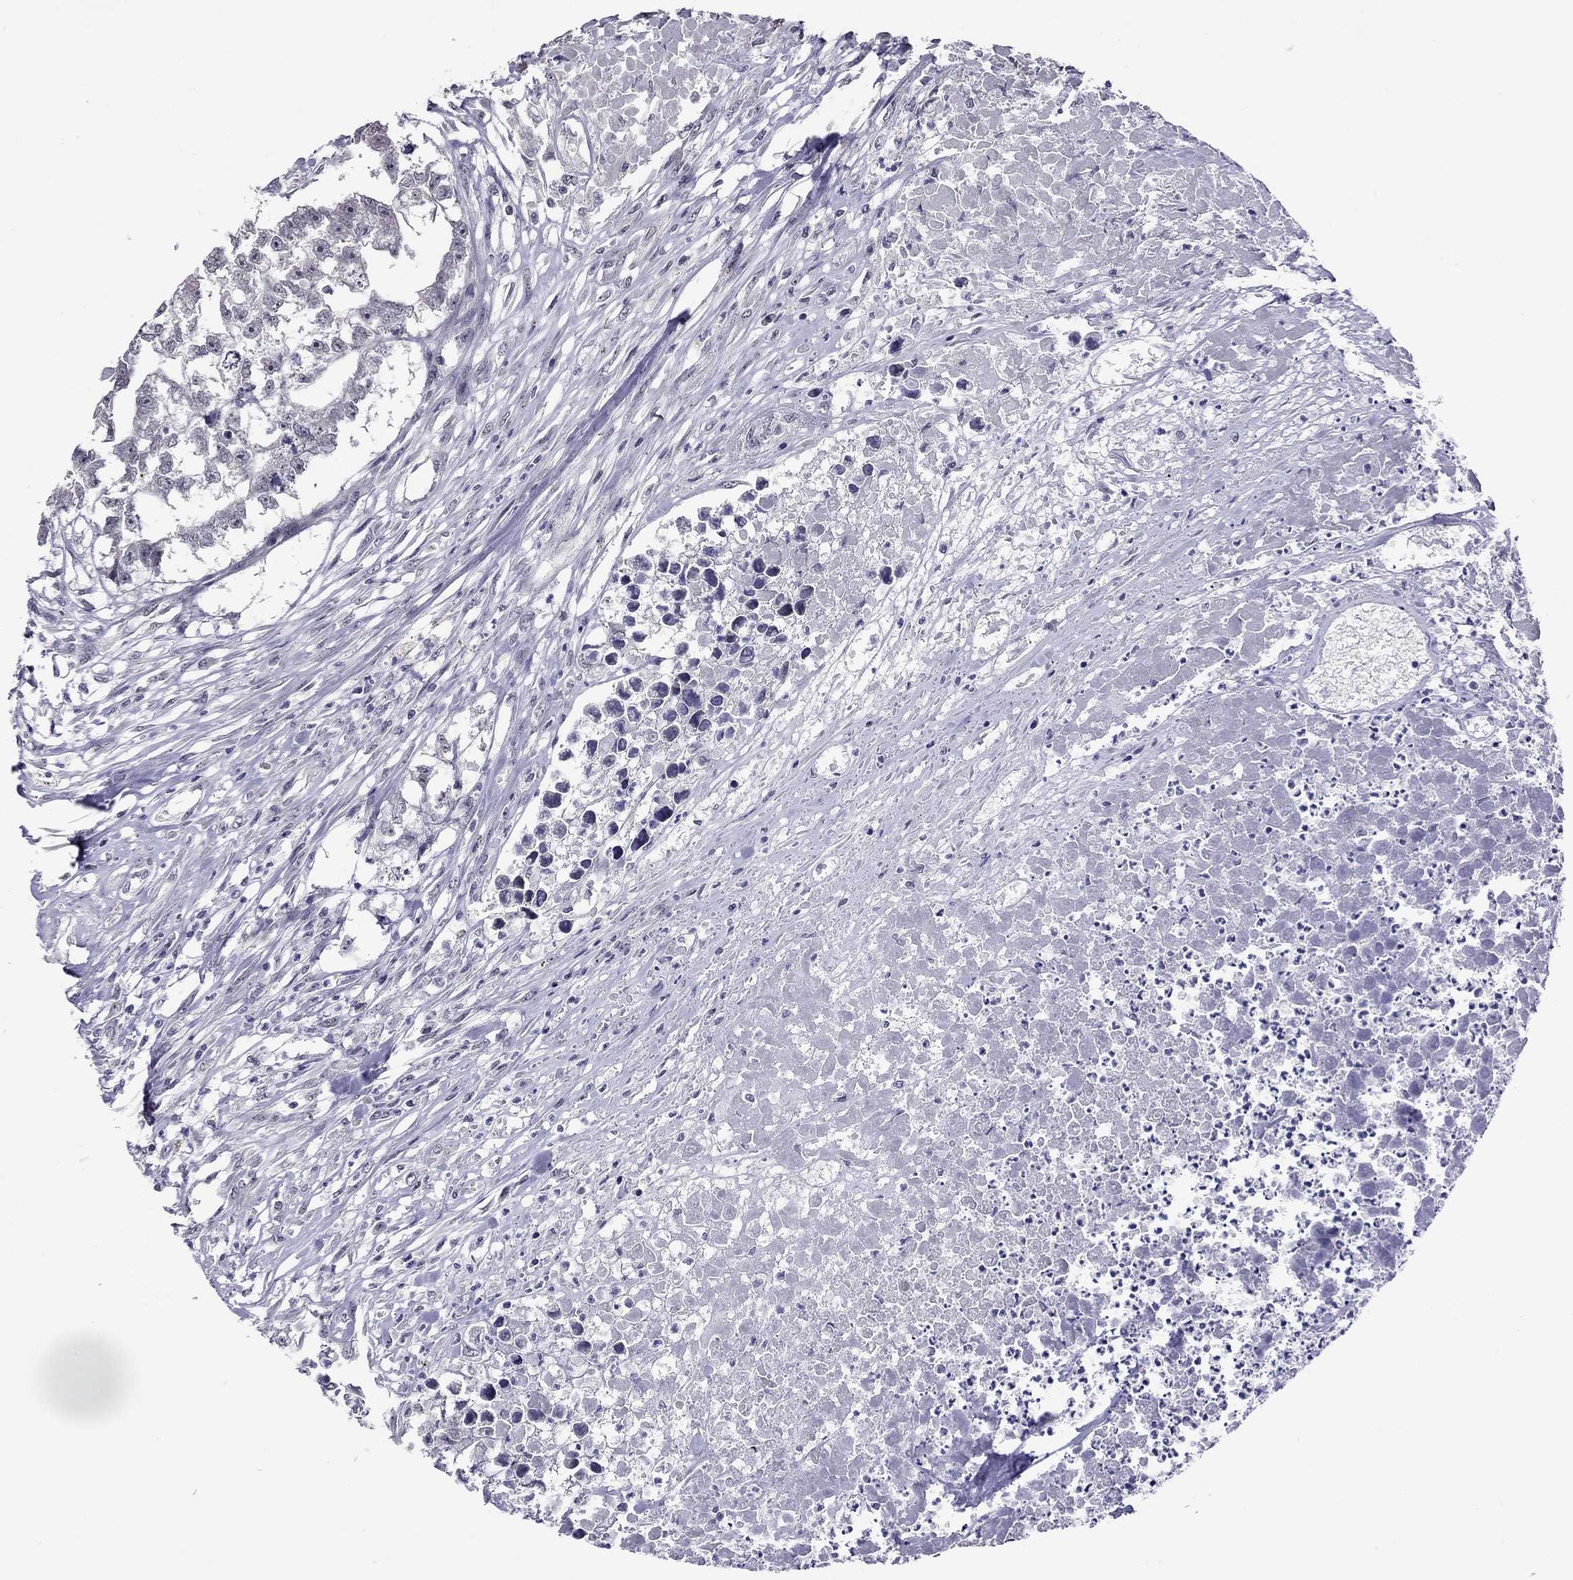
{"staining": {"intensity": "negative", "quantity": "none", "location": "none"}, "tissue": "testis cancer", "cell_type": "Tumor cells", "image_type": "cancer", "snomed": [{"axis": "morphology", "description": "Carcinoma, Embryonal, NOS"}, {"axis": "morphology", "description": "Teratoma, malignant, NOS"}, {"axis": "topography", "description": "Testis"}], "caption": "Human testis cancer (malignant teratoma) stained for a protein using immunohistochemistry reveals no positivity in tumor cells.", "gene": "HES5", "patient": {"sex": "male", "age": 44}}